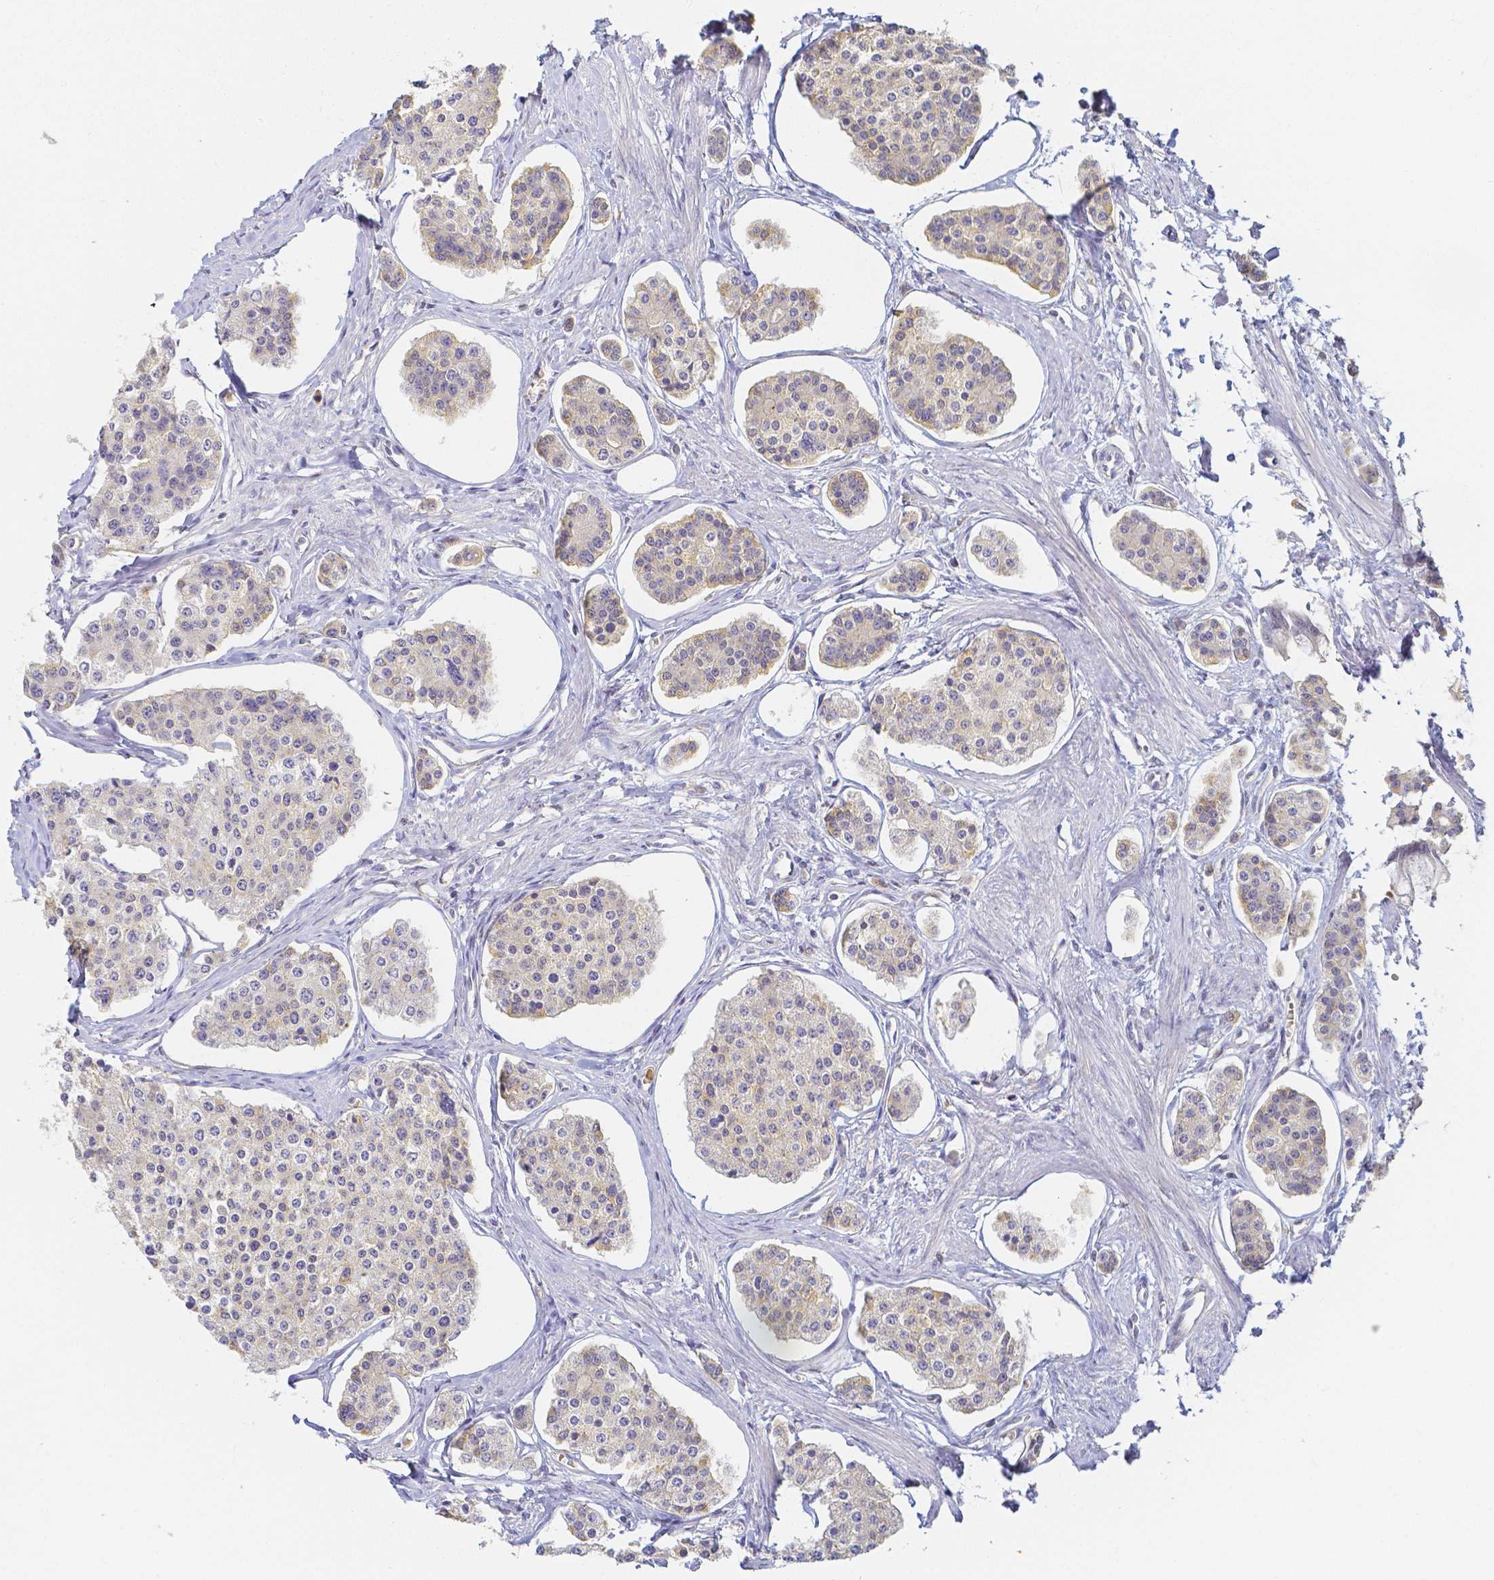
{"staining": {"intensity": "negative", "quantity": "none", "location": "none"}, "tissue": "carcinoid", "cell_type": "Tumor cells", "image_type": "cancer", "snomed": [{"axis": "morphology", "description": "Carcinoid, malignant, NOS"}, {"axis": "topography", "description": "Small intestine"}], "caption": "Micrograph shows no protein positivity in tumor cells of carcinoid tissue. (Immunohistochemistry (ihc), brightfield microscopy, high magnification).", "gene": "KCNH1", "patient": {"sex": "female", "age": 65}}